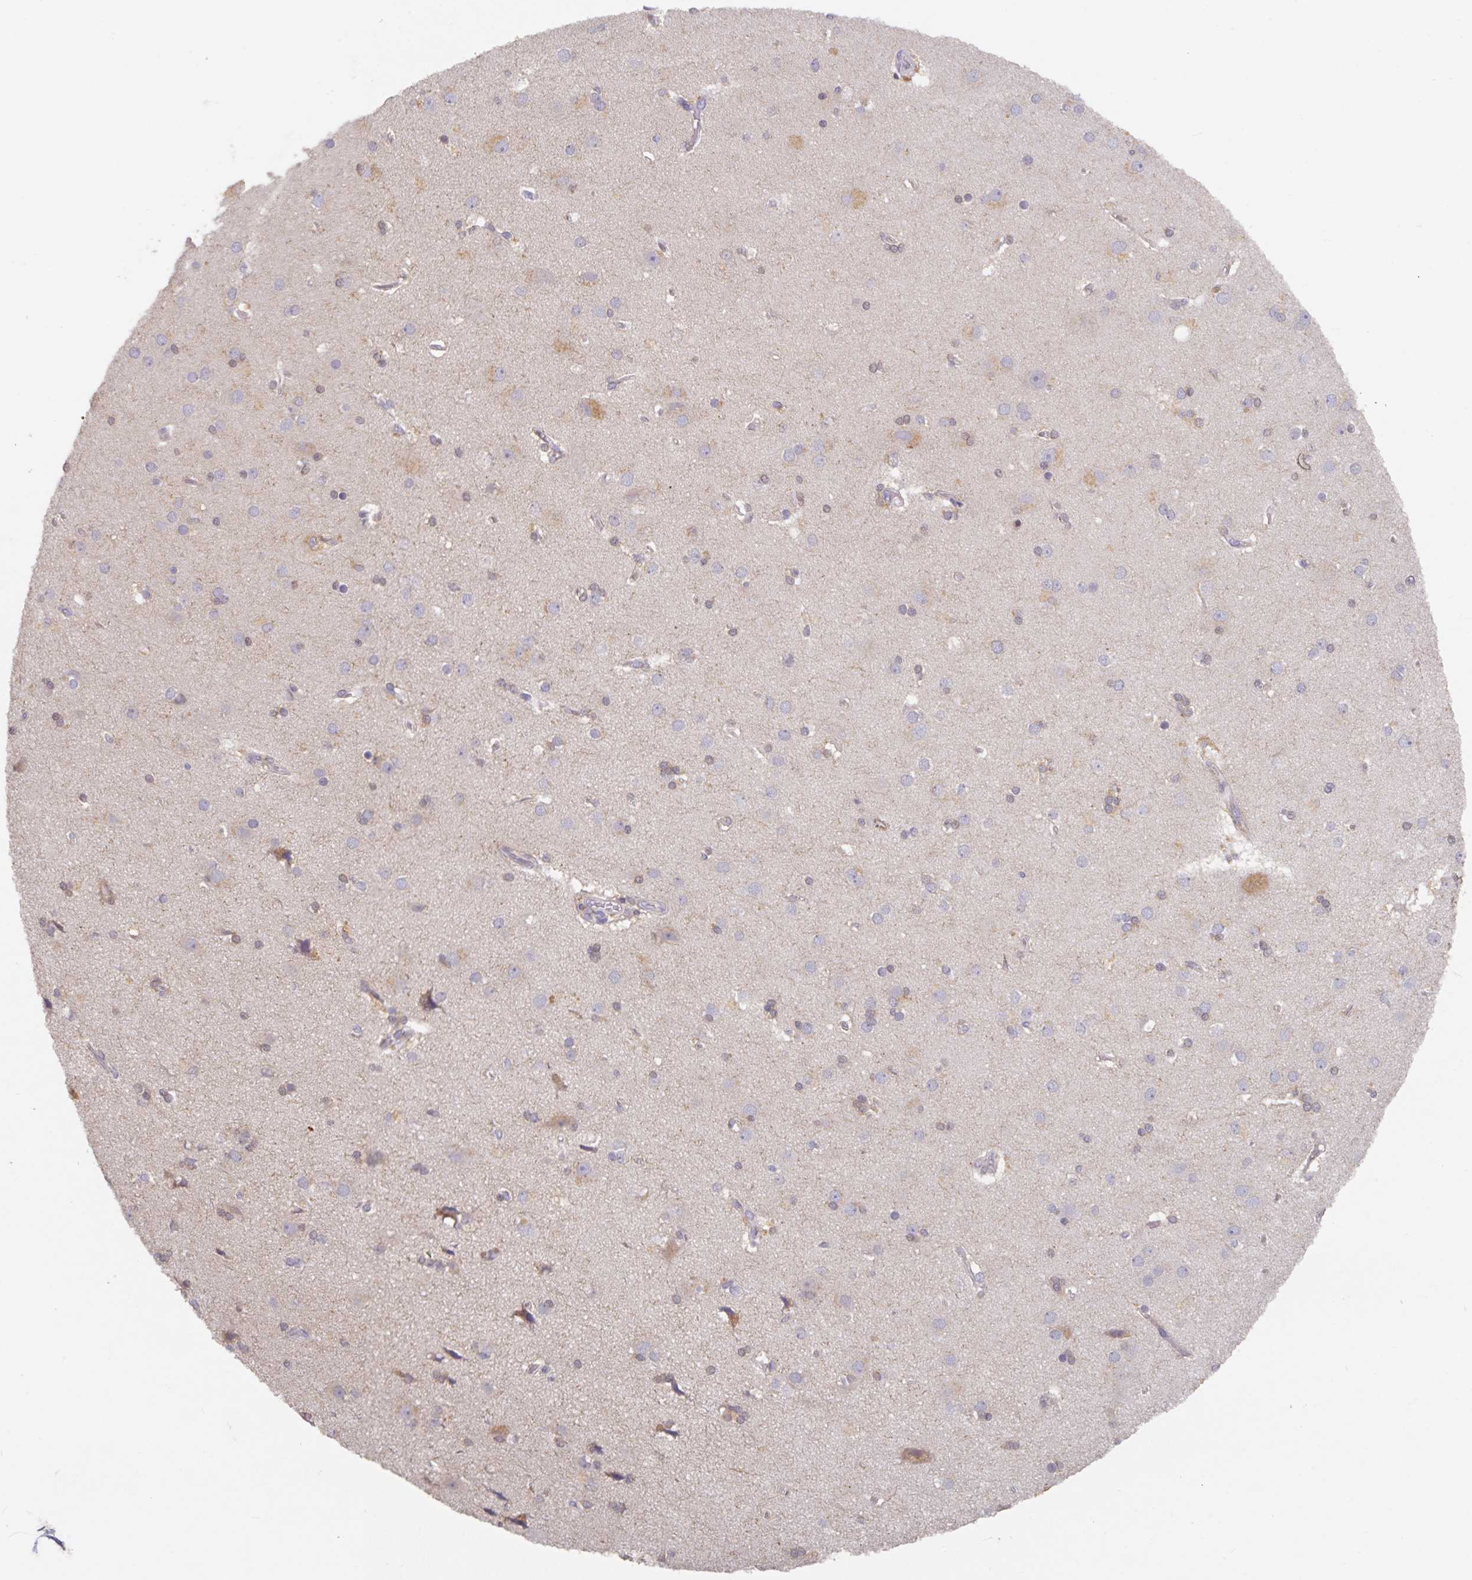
{"staining": {"intensity": "weak", "quantity": "25%-75%", "location": "cytoplasmic/membranous"}, "tissue": "cerebral cortex", "cell_type": "Endothelial cells", "image_type": "normal", "snomed": [{"axis": "morphology", "description": "Normal tissue, NOS"}, {"axis": "morphology", "description": "Glioma, malignant, High grade"}, {"axis": "topography", "description": "Cerebral cortex"}], "caption": "Brown immunohistochemical staining in benign cerebral cortex shows weak cytoplasmic/membranous positivity in approximately 25%-75% of endothelial cells.", "gene": "HEPN1", "patient": {"sex": "male", "age": 71}}